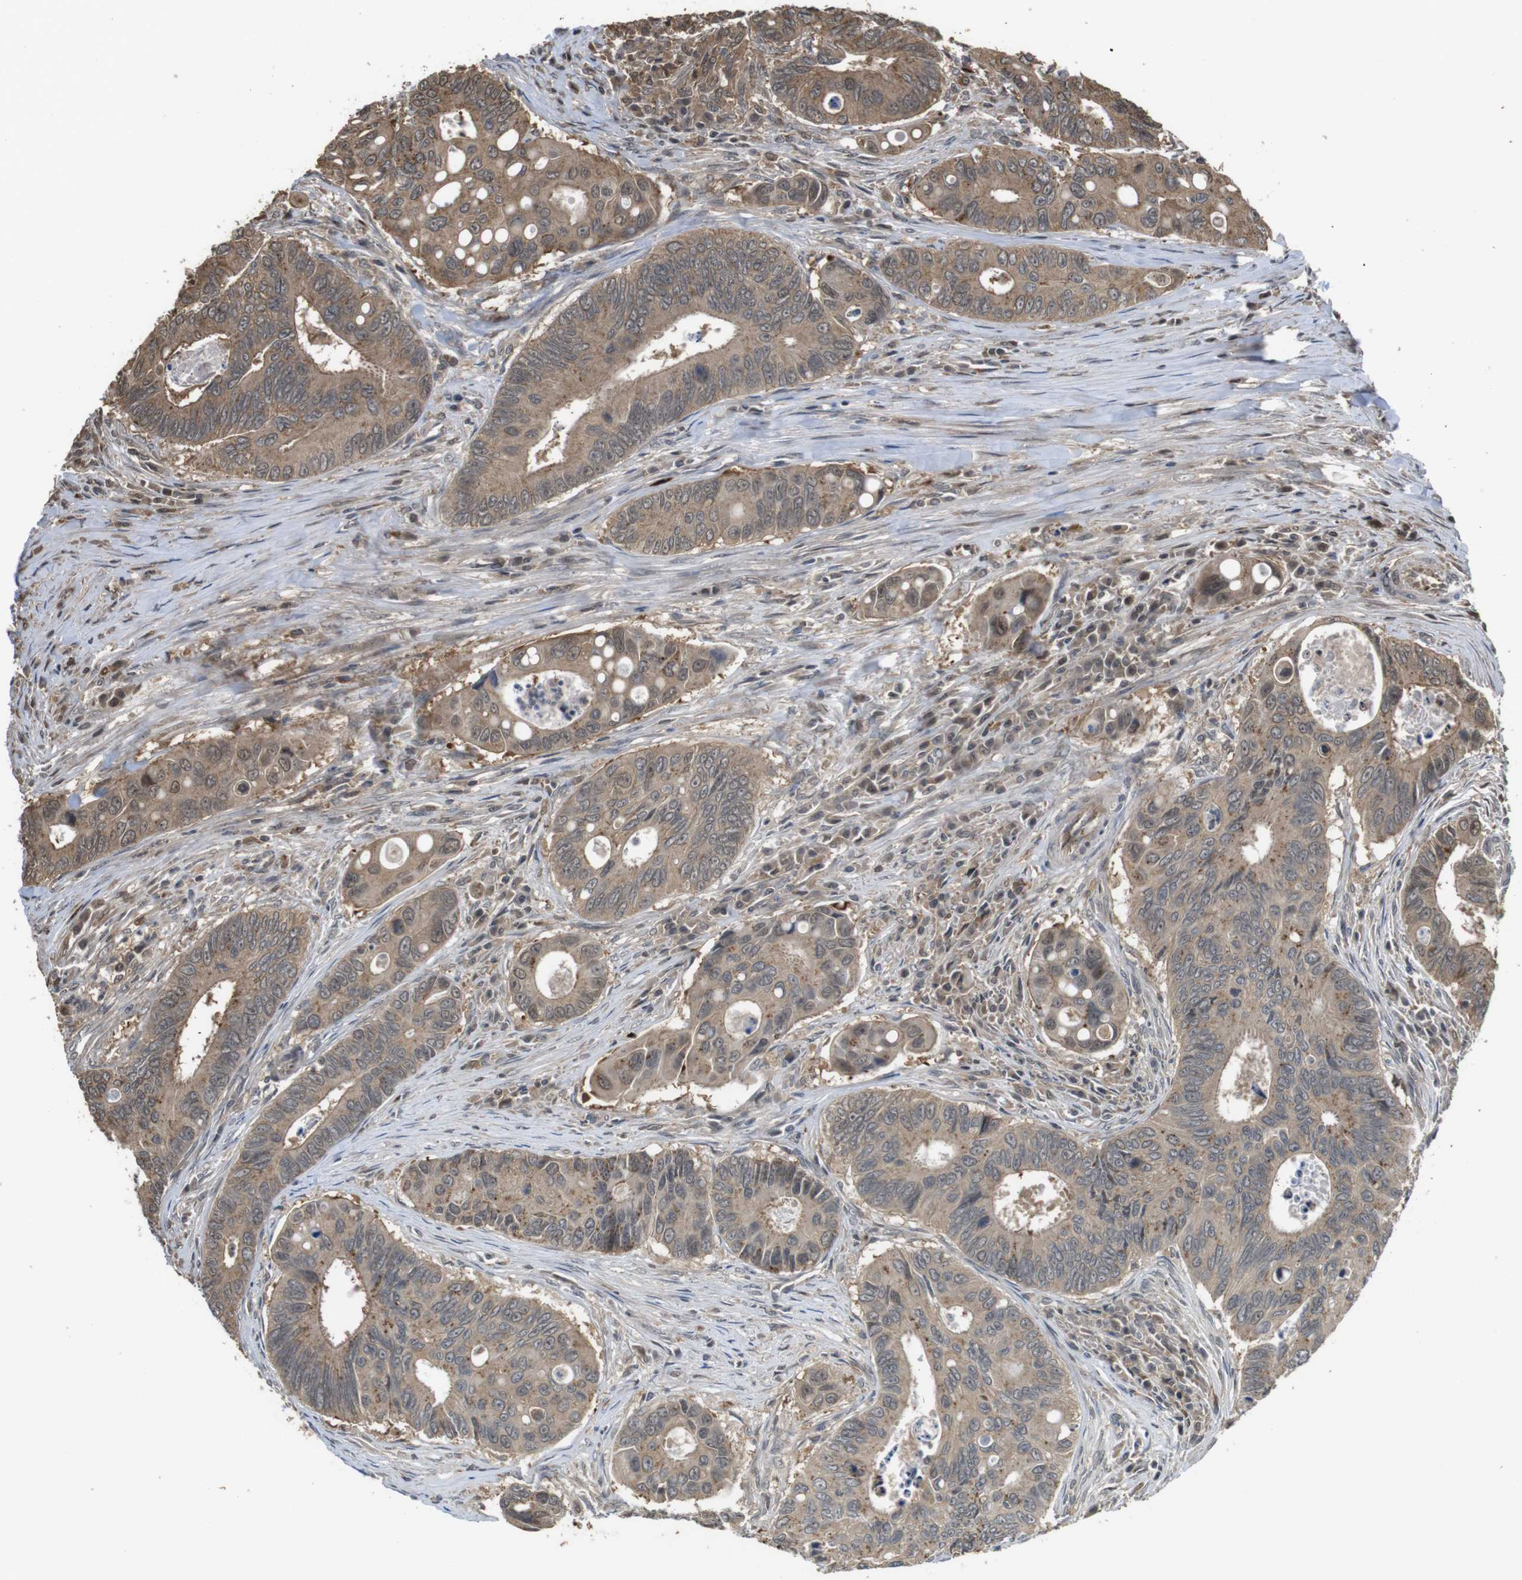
{"staining": {"intensity": "moderate", "quantity": ">75%", "location": "cytoplasmic/membranous"}, "tissue": "colorectal cancer", "cell_type": "Tumor cells", "image_type": "cancer", "snomed": [{"axis": "morphology", "description": "Inflammation, NOS"}, {"axis": "morphology", "description": "Adenocarcinoma, NOS"}, {"axis": "topography", "description": "Colon"}], "caption": "Colorectal adenocarcinoma stained with a brown dye displays moderate cytoplasmic/membranous positive expression in approximately >75% of tumor cells.", "gene": "FZD10", "patient": {"sex": "male", "age": 72}}